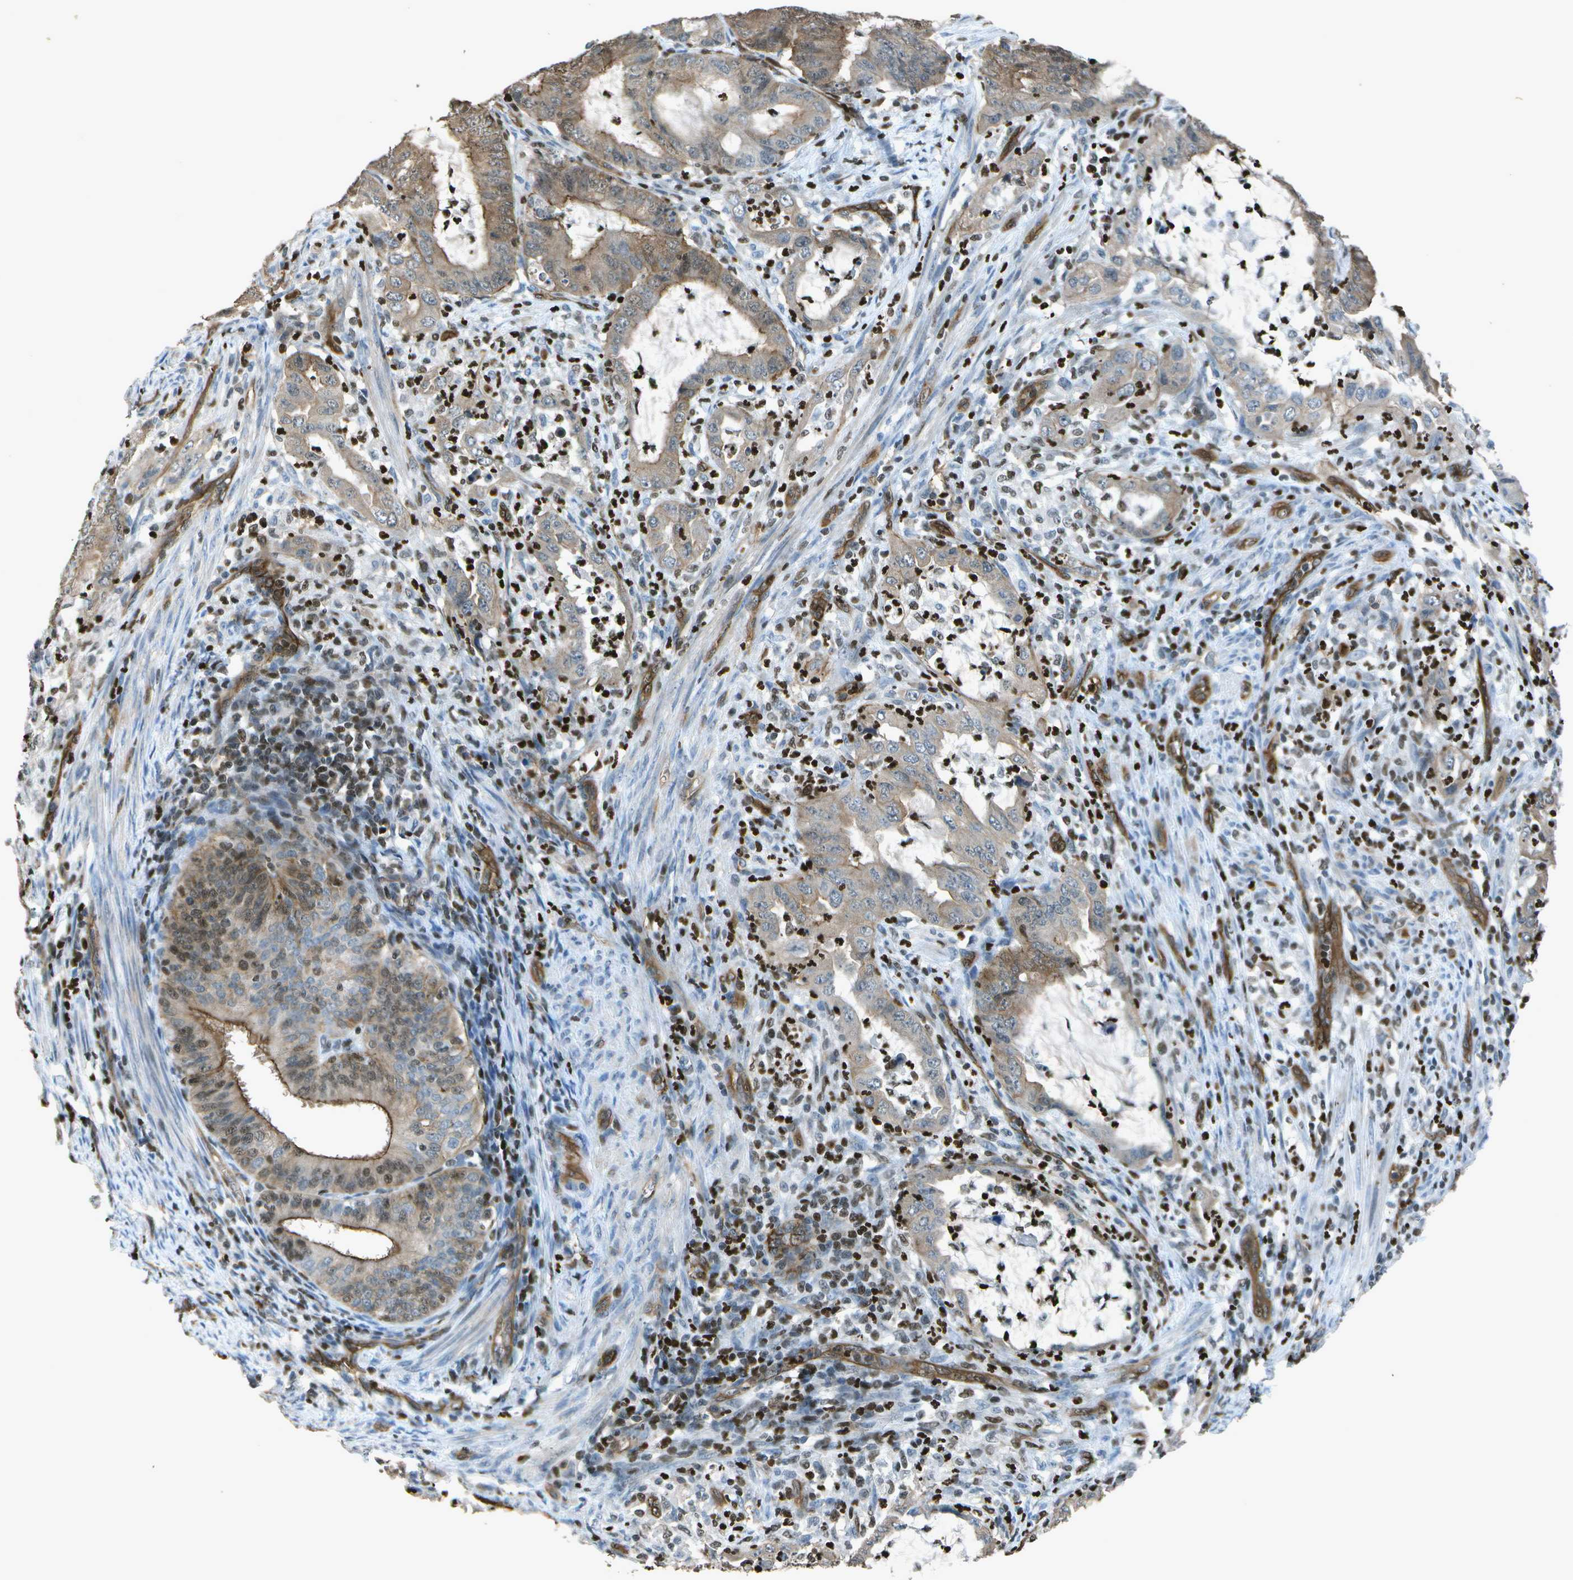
{"staining": {"intensity": "weak", "quantity": ">75%", "location": "cytoplasmic/membranous,nuclear"}, "tissue": "endometrial cancer", "cell_type": "Tumor cells", "image_type": "cancer", "snomed": [{"axis": "morphology", "description": "Adenocarcinoma, NOS"}, {"axis": "topography", "description": "Endometrium"}], "caption": "Adenocarcinoma (endometrial) stained with a brown dye demonstrates weak cytoplasmic/membranous and nuclear positive expression in approximately >75% of tumor cells.", "gene": "PDLIM1", "patient": {"sex": "female", "age": 70}}